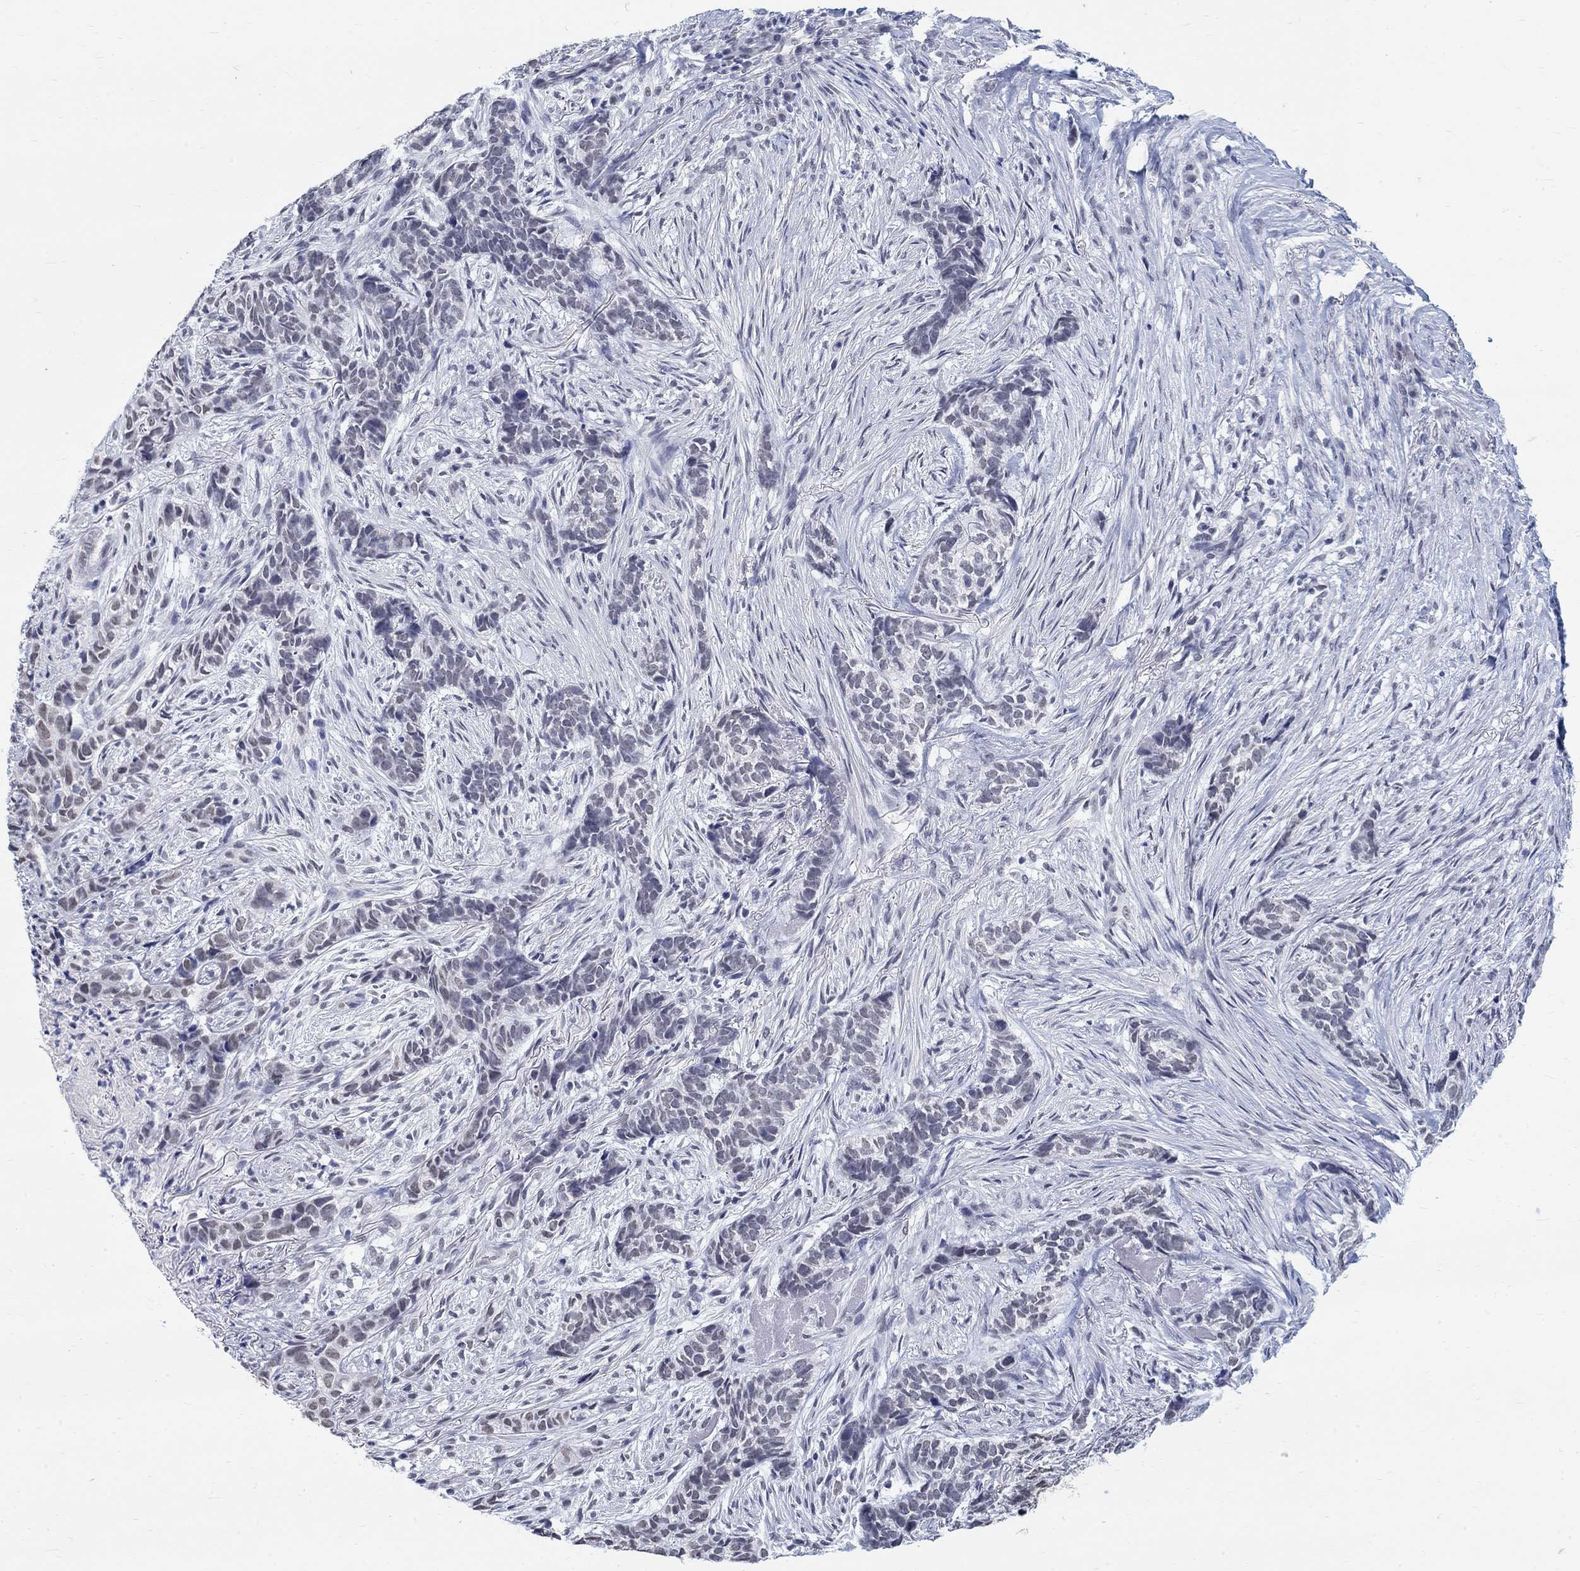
{"staining": {"intensity": "negative", "quantity": "none", "location": "none"}, "tissue": "skin cancer", "cell_type": "Tumor cells", "image_type": "cancer", "snomed": [{"axis": "morphology", "description": "Basal cell carcinoma"}, {"axis": "topography", "description": "Skin"}], "caption": "High power microscopy histopathology image of an immunohistochemistry (IHC) histopathology image of skin basal cell carcinoma, revealing no significant staining in tumor cells.", "gene": "ANKS1B", "patient": {"sex": "female", "age": 69}}